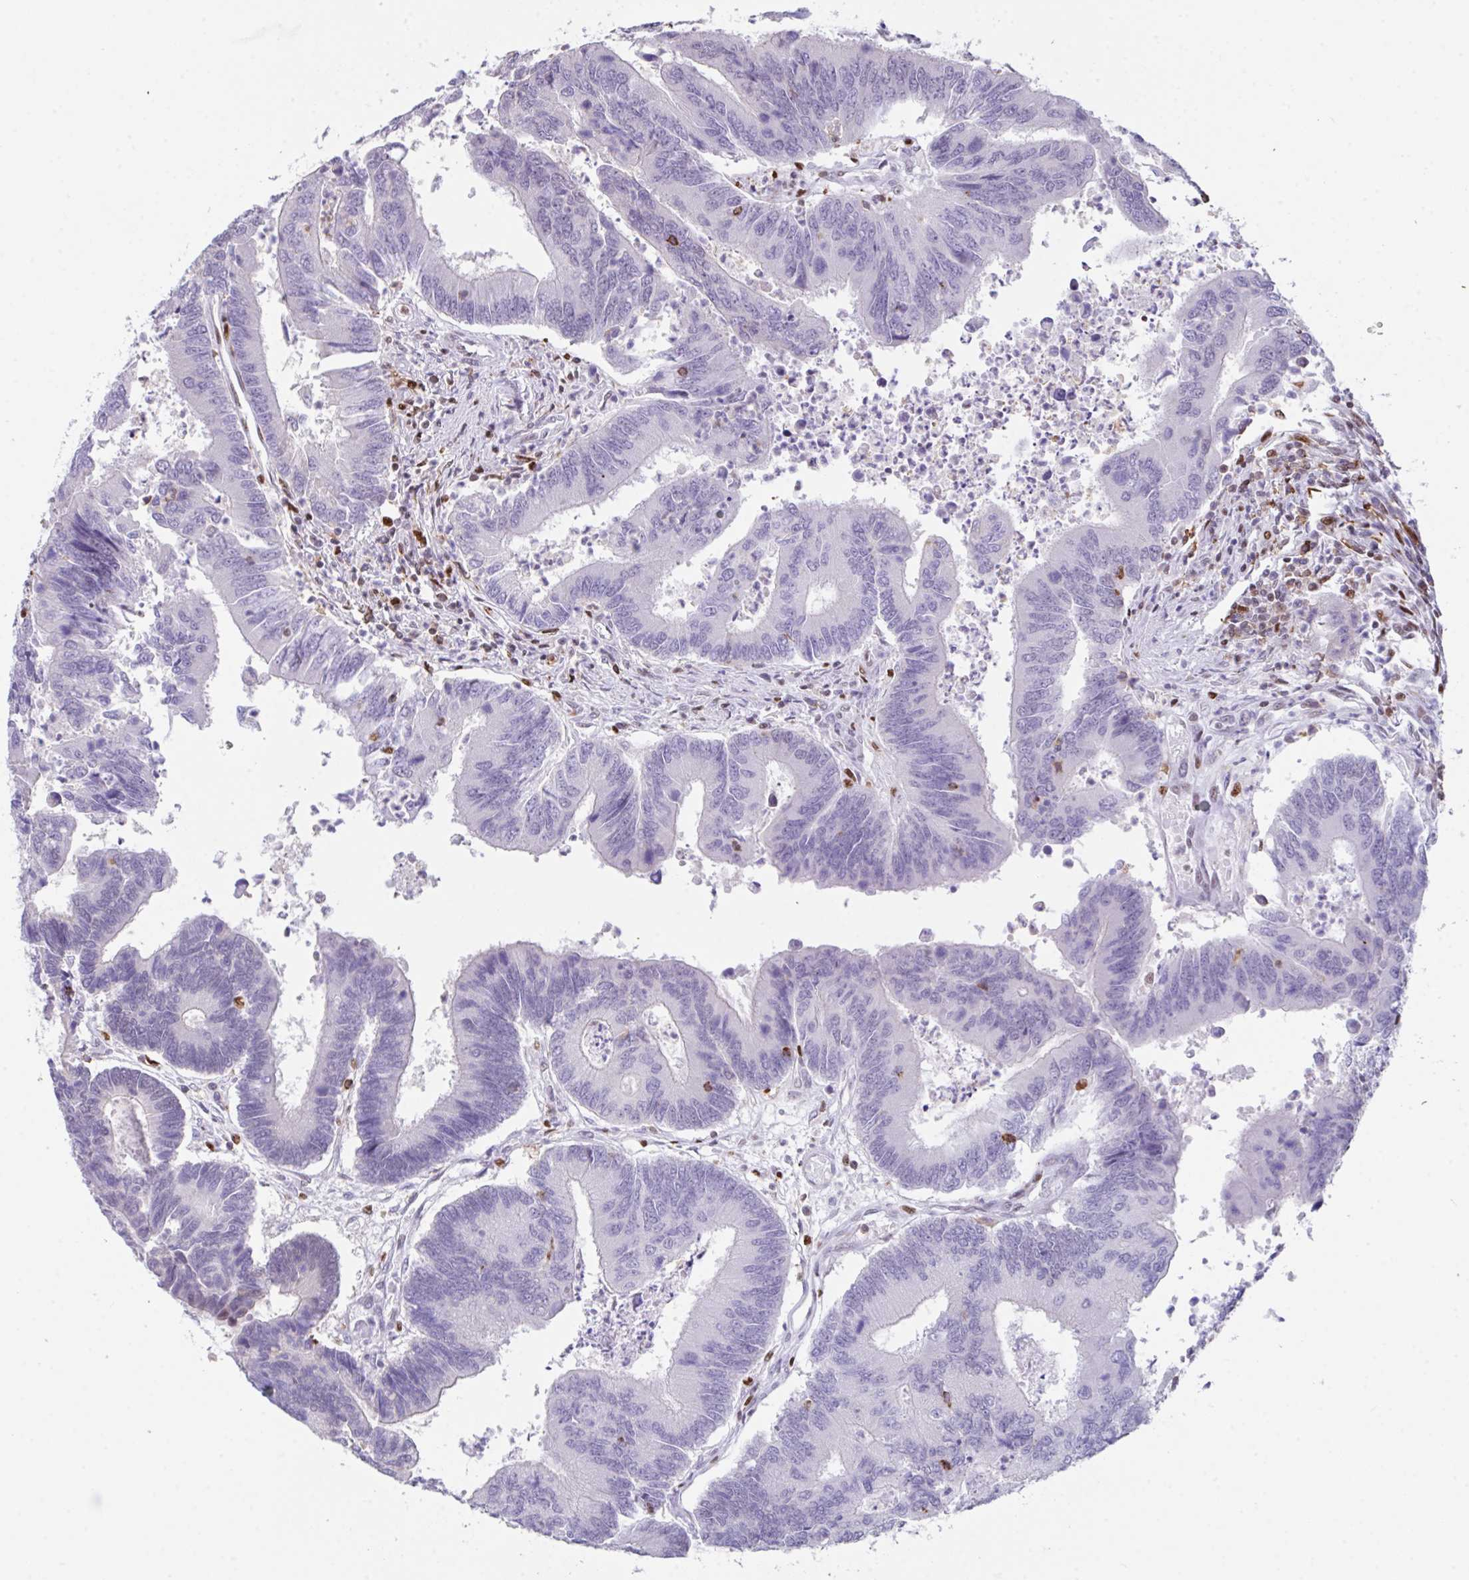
{"staining": {"intensity": "negative", "quantity": "none", "location": "none"}, "tissue": "colorectal cancer", "cell_type": "Tumor cells", "image_type": "cancer", "snomed": [{"axis": "morphology", "description": "Adenocarcinoma, NOS"}, {"axis": "topography", "description": "Colon"}], "caption": "Immunohistochemistry (IHC) histopathology image of human colorectal cancer (adenocarcinoma) stained for a protein (brown), which reveals no positivity in tumor cells.", "gene": "BTBD10", "patient": {"sex": "female", "age": 67}}